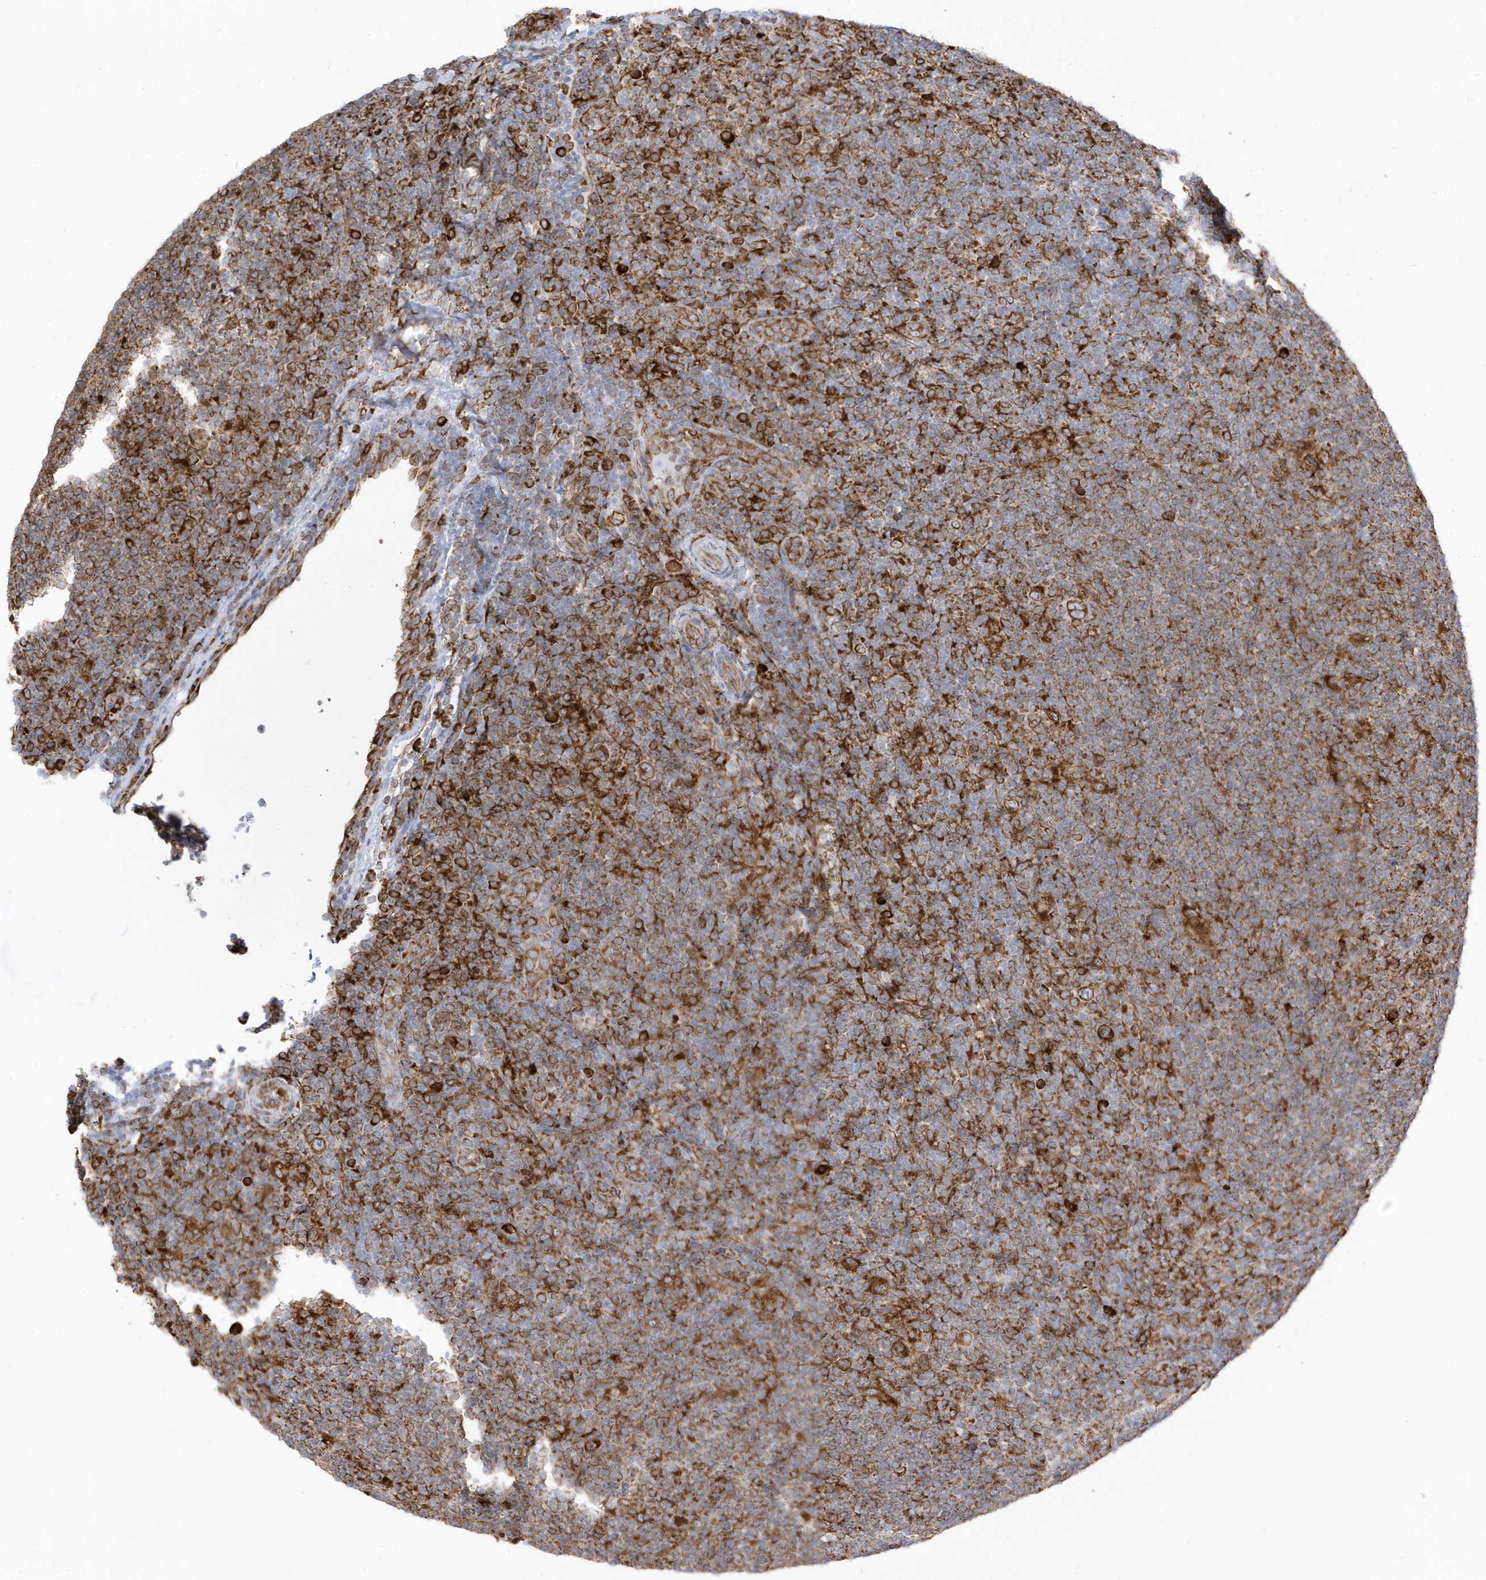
{"staining": {"intensity": "strong", "quantity": ">75%", "location": "cytoplasmic/membranous"}, "tissue": "lymphoma", "cell_type": "Tumor cells", "image_type": "cancer", "snomed": [{"axis": "morphology", "description": "Hodgkin's disease, NOS"}, {"axis": "topography", "description": "Lymph node"}], "caption": "An immunohistochemistry (IHC) micrograph of tumor tissue is shown. Protein staining in brown labels strong cytoplasmic/membranous positivity in lymphoma within tumor cells.", "gene": "PDIA6", "patient": {"sex": "female", "age": 57}}